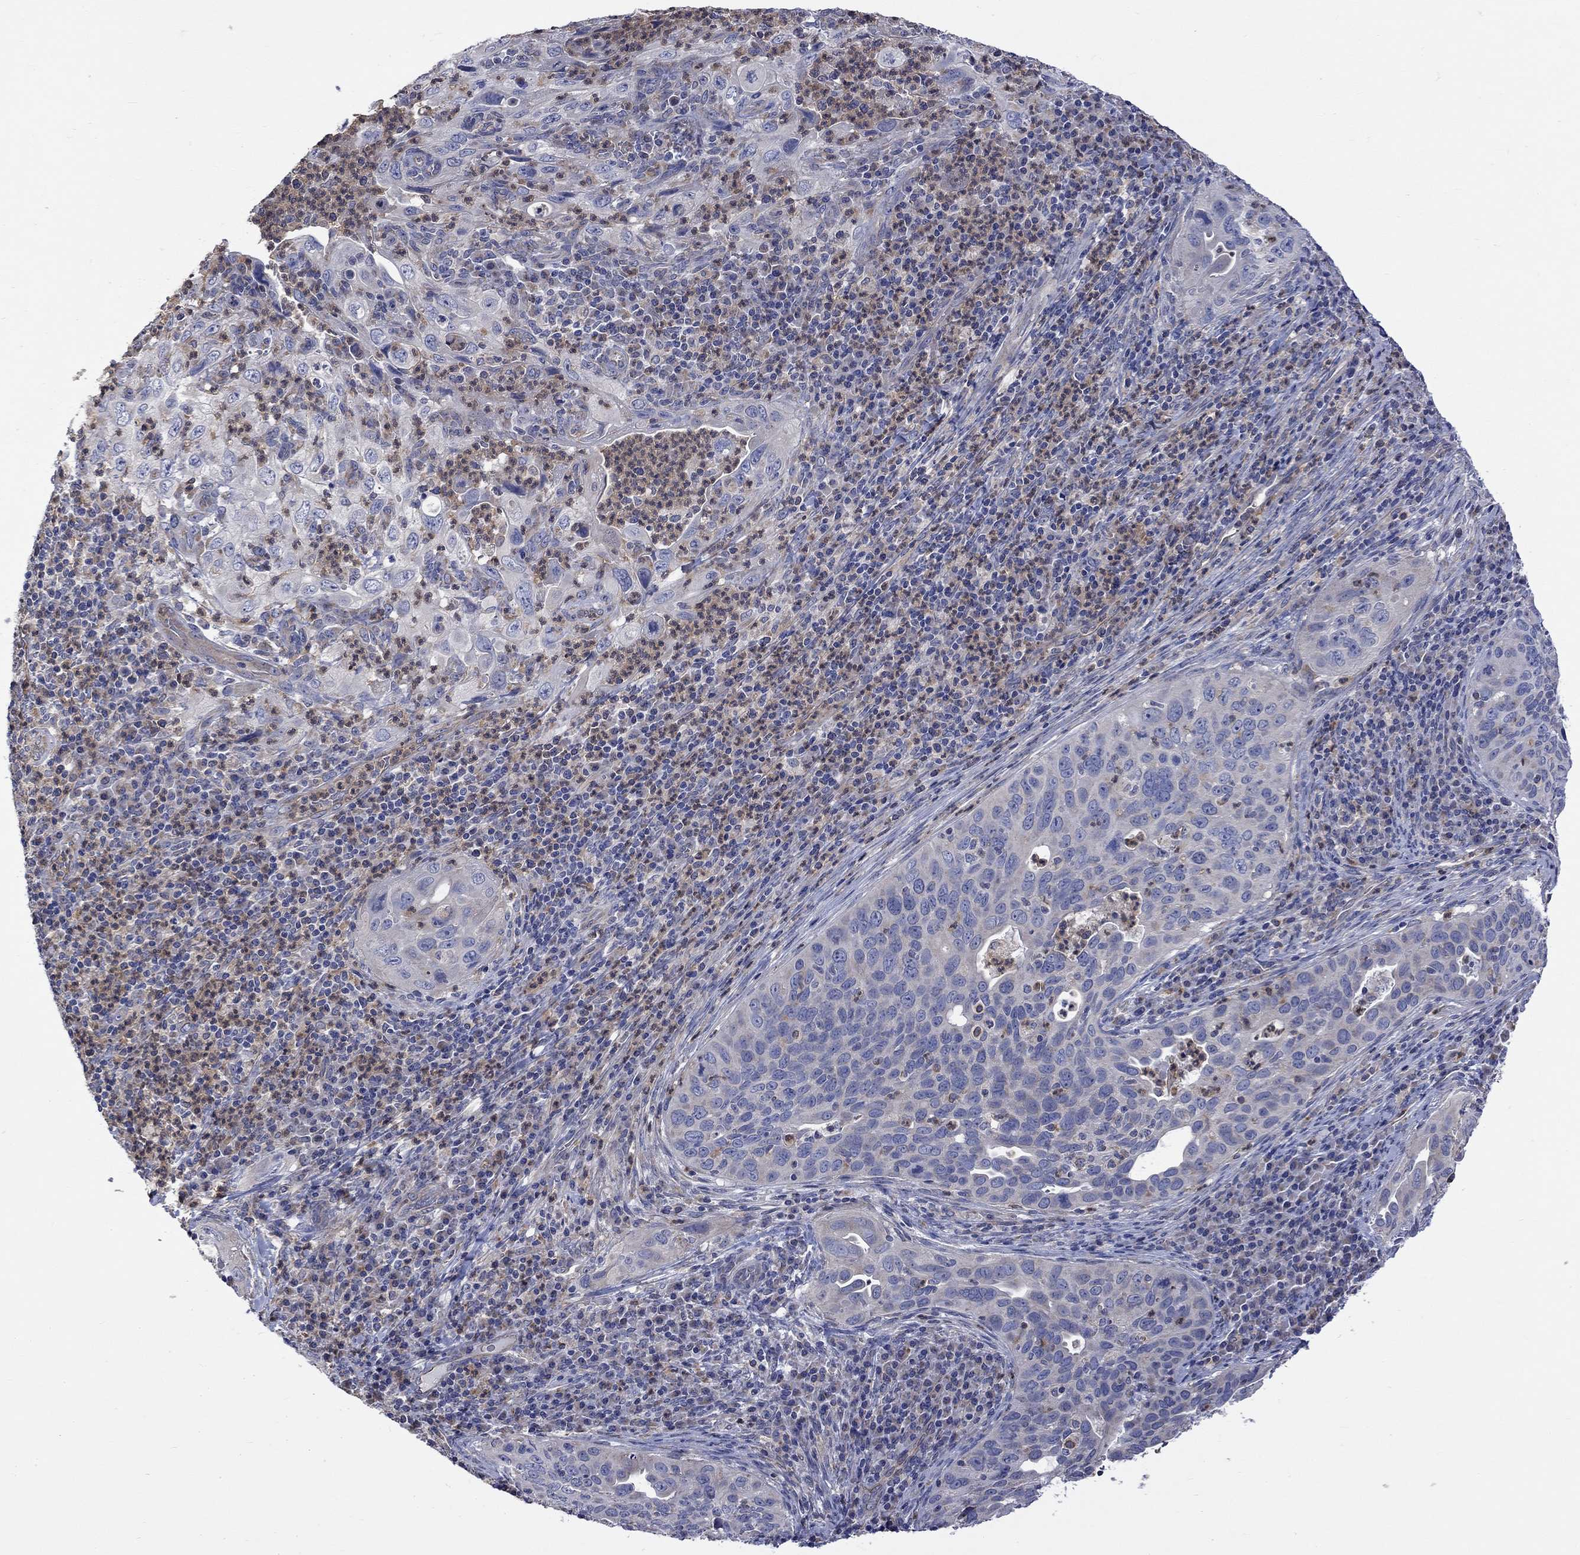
{"staining": {"intensity": "negative", "quantity": "none", "location": "none"}, "tissue": "cervical cancer", "cell_type": "Tumor cells", "image_type": "cancer", "snomed": [{"axis": "morphology", "description": "Squamous cell carcinoma, NOS"}, {"axis": "topography", "description": "Cervix"}], "caption": "Human cervical cancer (squamous cell carcinoma) stained for a protein using immunohistochemistry (IHC) exhibits no staining in tumor cells.", "gene": "CAMKK2", "patient": {"sex": "female", "age": 26}}